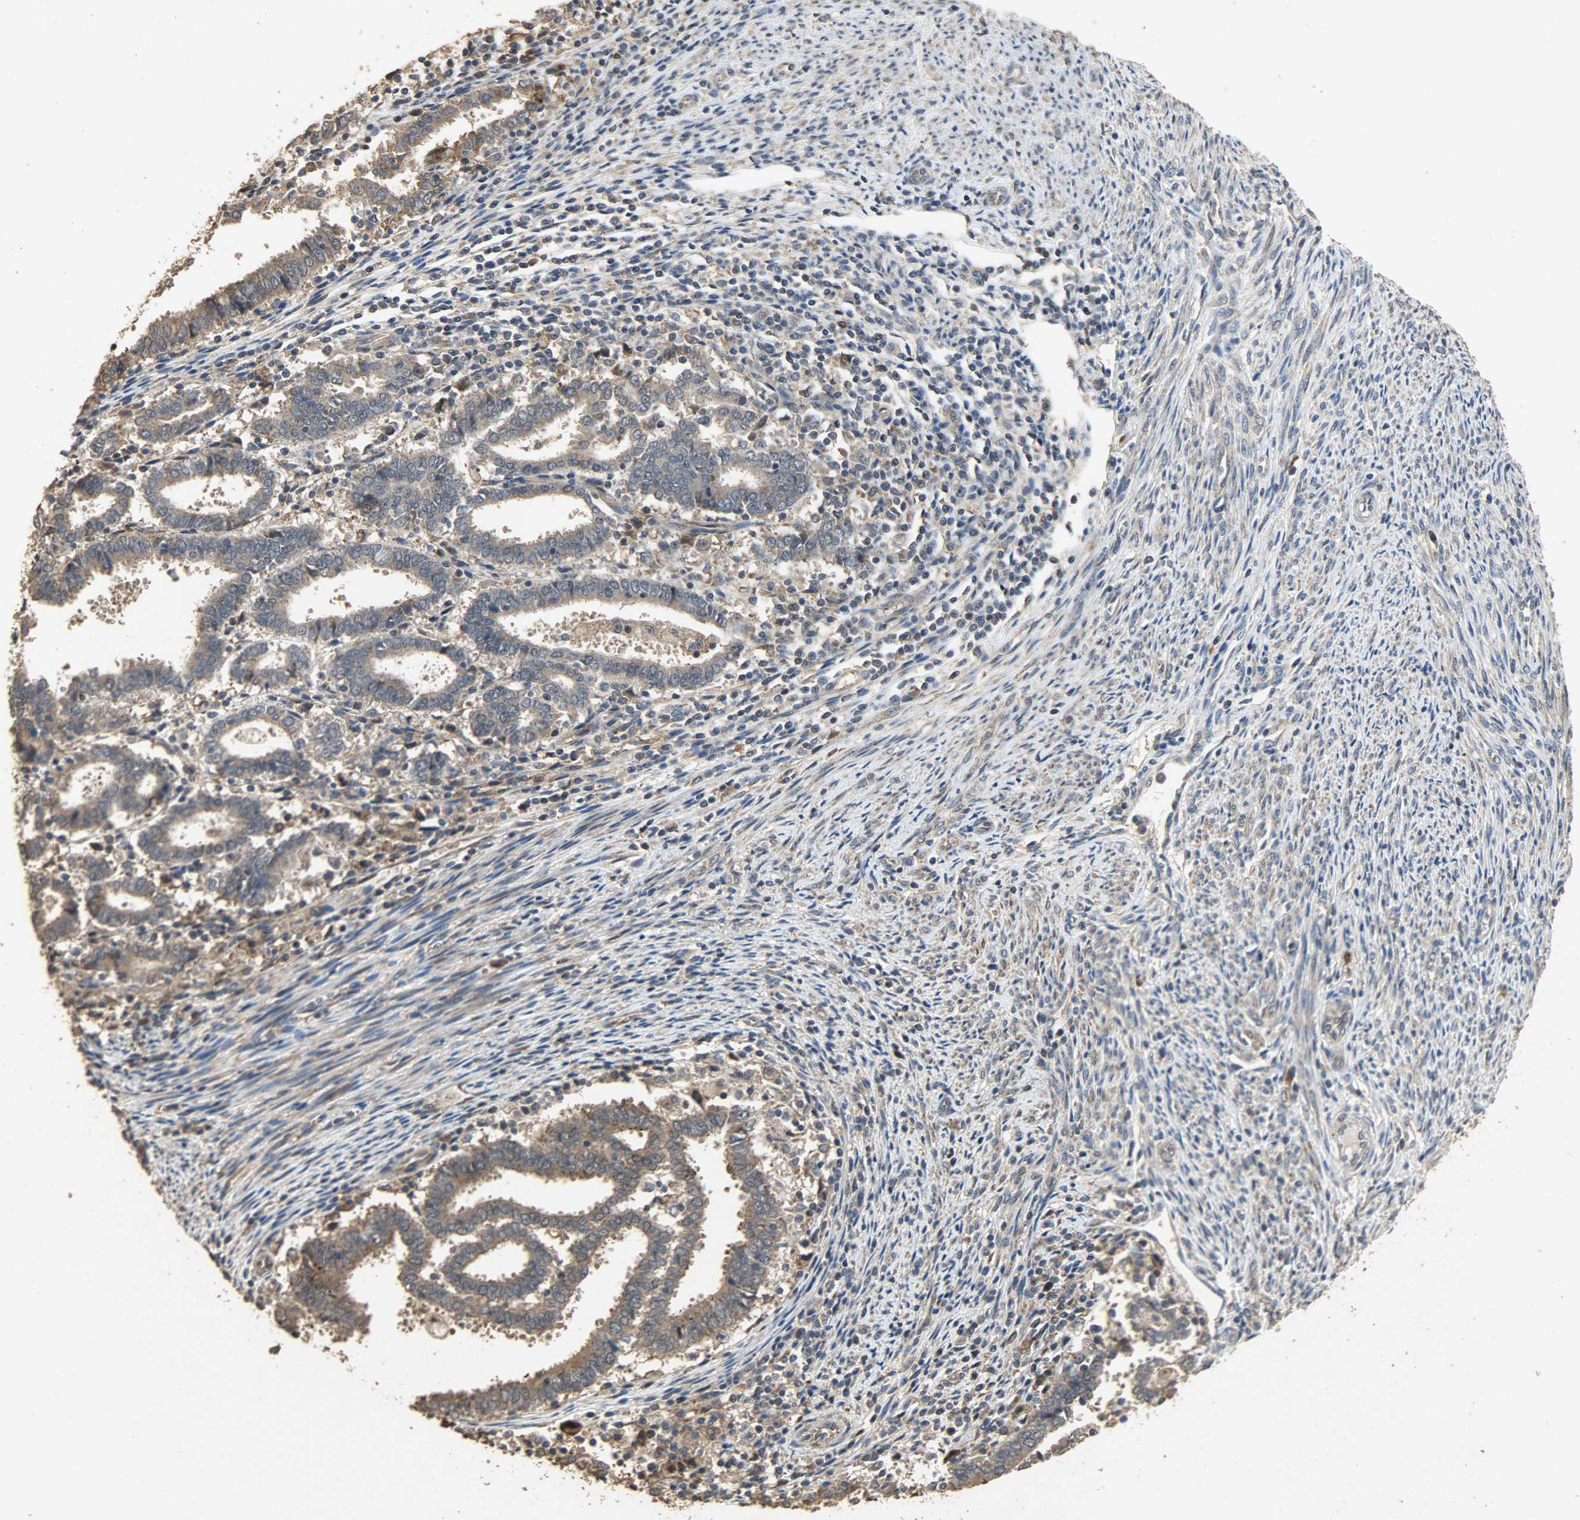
{"staining": {"intensity": "moderate", "quantity": ">75%", "location": "cytoplasmic/membranous"}, "tissue": "endometrial cancer", "cell_type": "Tumor cells", "image_type": "cancer", "snomed": [{"axis": "morphology", "description": "Adenocarcinoma, NOS"}, {"axis": "topography", "description": "Uterus"}], "caption": "An image showing moderate cytoplasmic/membranous expression in approximately >75% of tumor cells in endometrial cancer, as visualized by brown immunohistochemical staining.", "gene": "CDKN2C", "patient": {"sex": "female", "age": 83}}